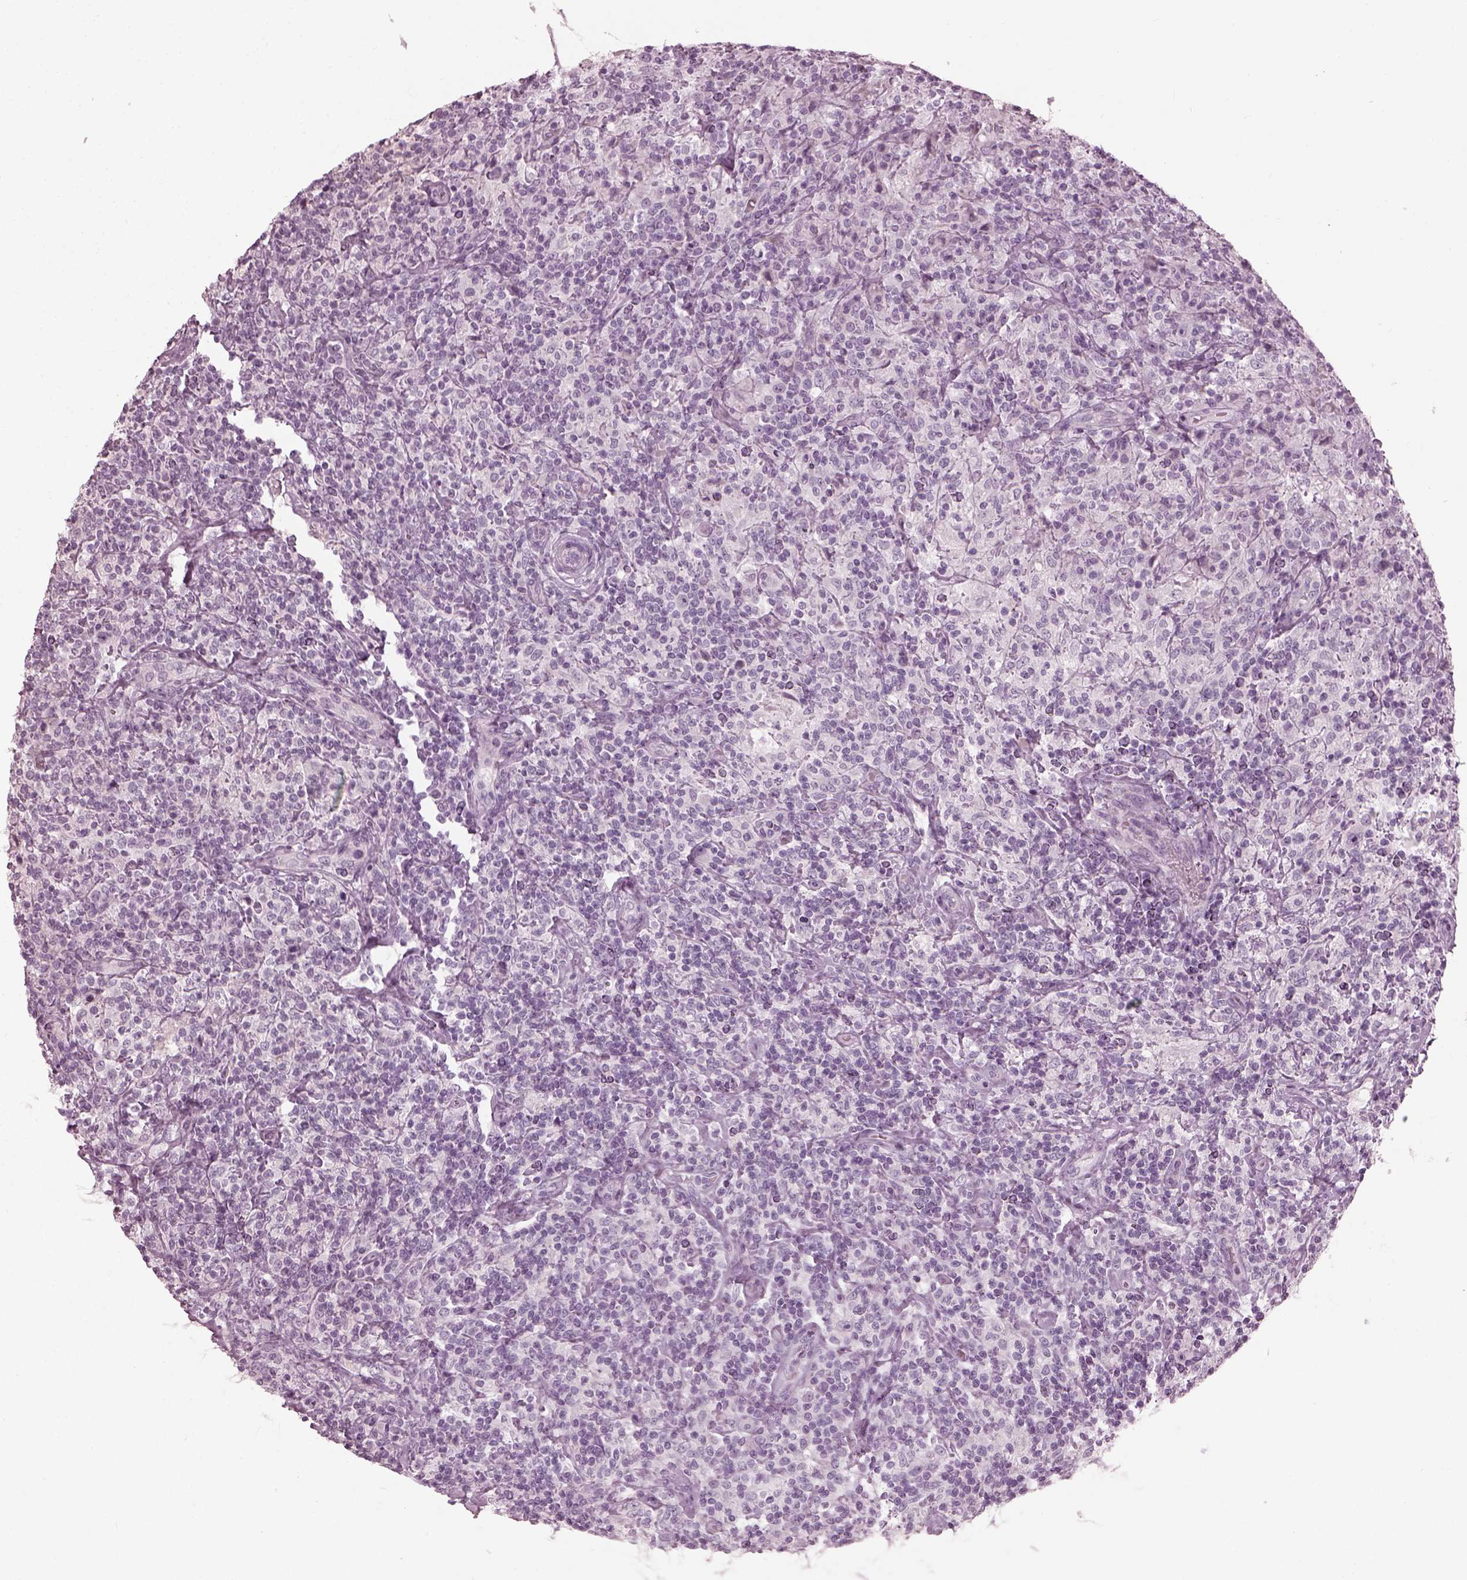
{"staining": {"intensity": "negative", "quantity": "none", "location": "none"}, "tissue": "lymphoma", "cell_type": "Tumor cells", "image_type": "cancer", "snomed": [{"axis": "morphology", "description": "Hodgkin's disease, NOS"}, {"axis": "topography", "description": "Lymph node"}], "caption": "Immunohistochemistry image of human Hodgkin's disease stained for a protein (brown), which shows no positivity in tumor cells.", "gene": "SAXO2", "patient": {"sex": "male", "age": 70}}